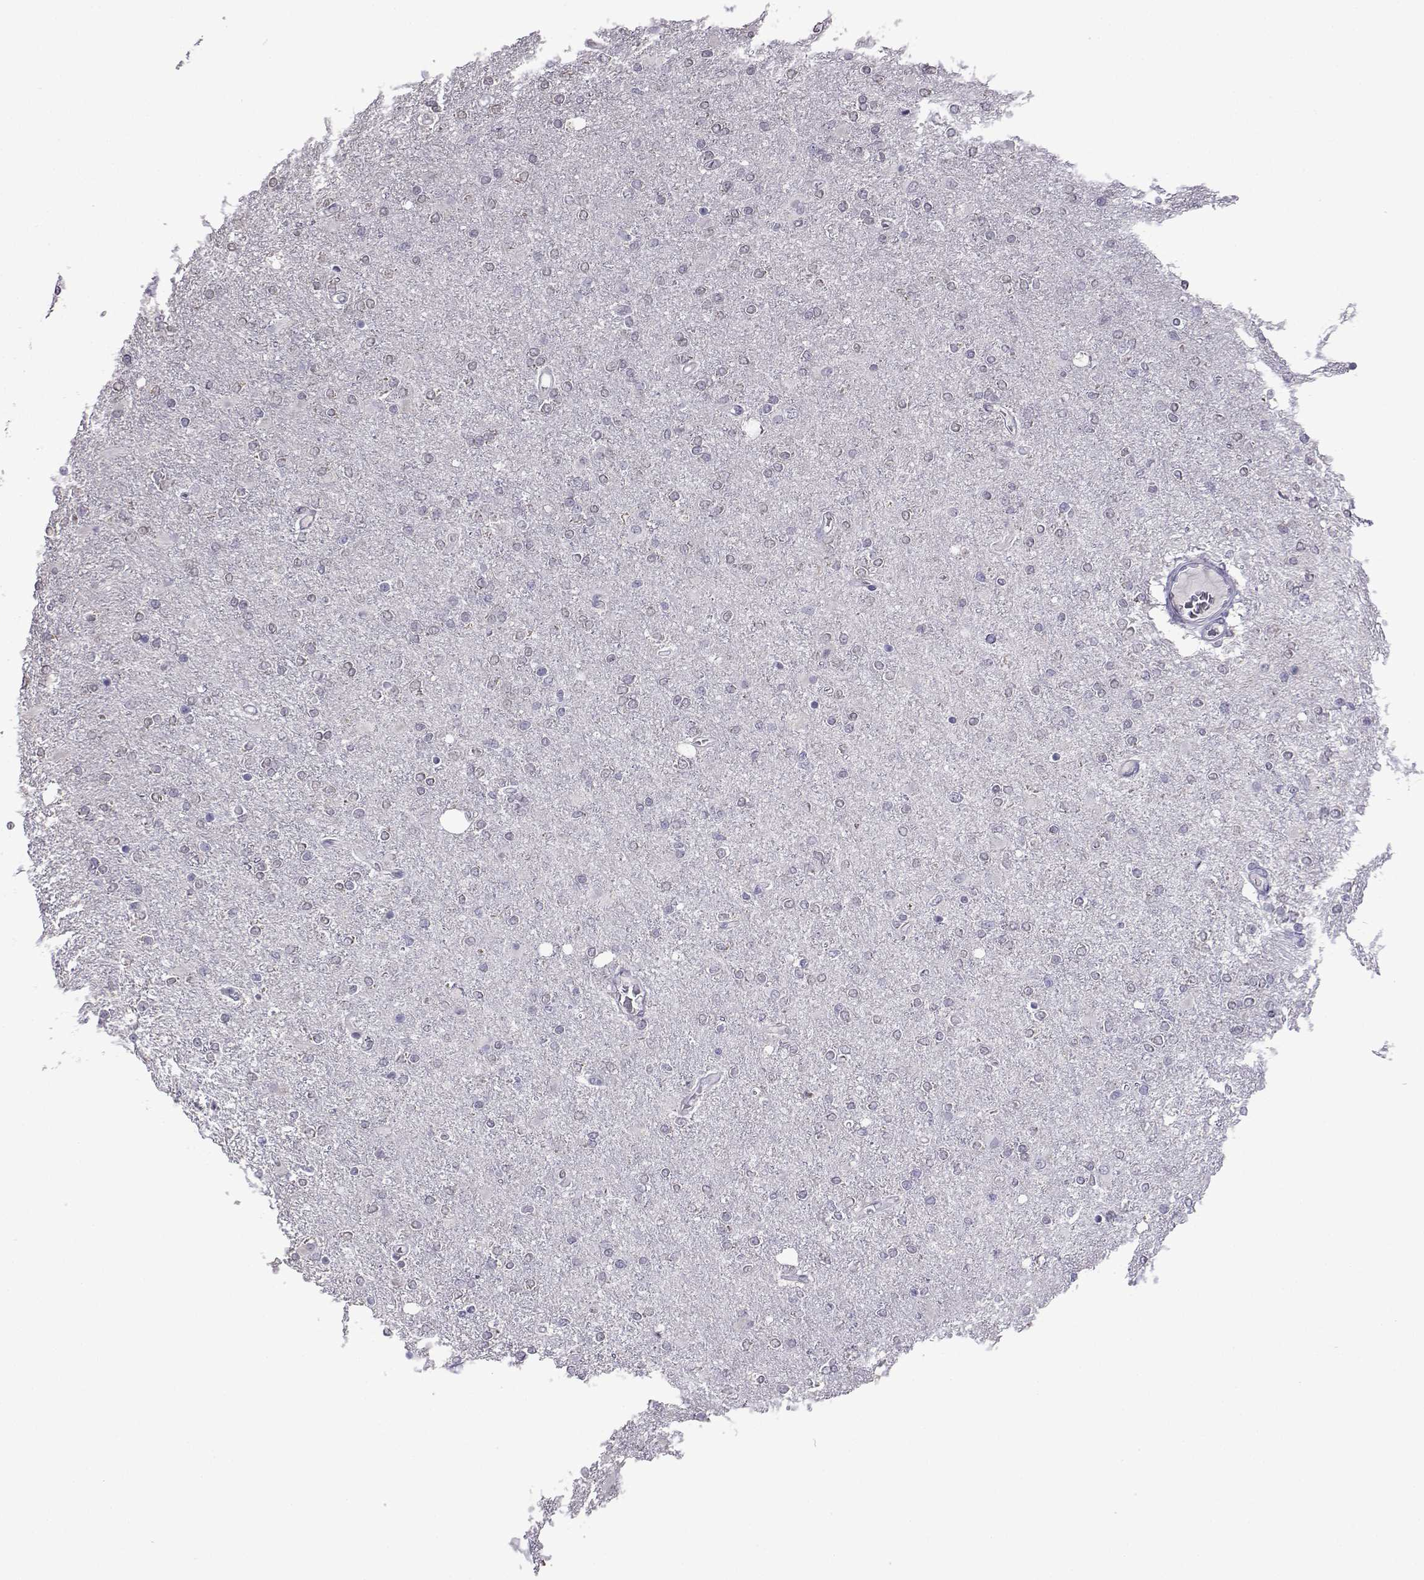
{"staining": {"intensity": "negative", "quantity": "none", "location": "none"}, "tissue": "glioma", "cell_type": "Tumor cells", "image_type": "cancer", "snomed": [{"axis": "morphology", "description": "Glioma, malignant, High grade"}, {"axis": "topography", "description": "Cerebral cortex"}], "caption": "IHC image of neoplastic tissue: human glioma stained with DAB reveals no significant protein expression in tumor cells.", "gene": "CFAP70", "patient": {"sex": "male", "age": 70}}